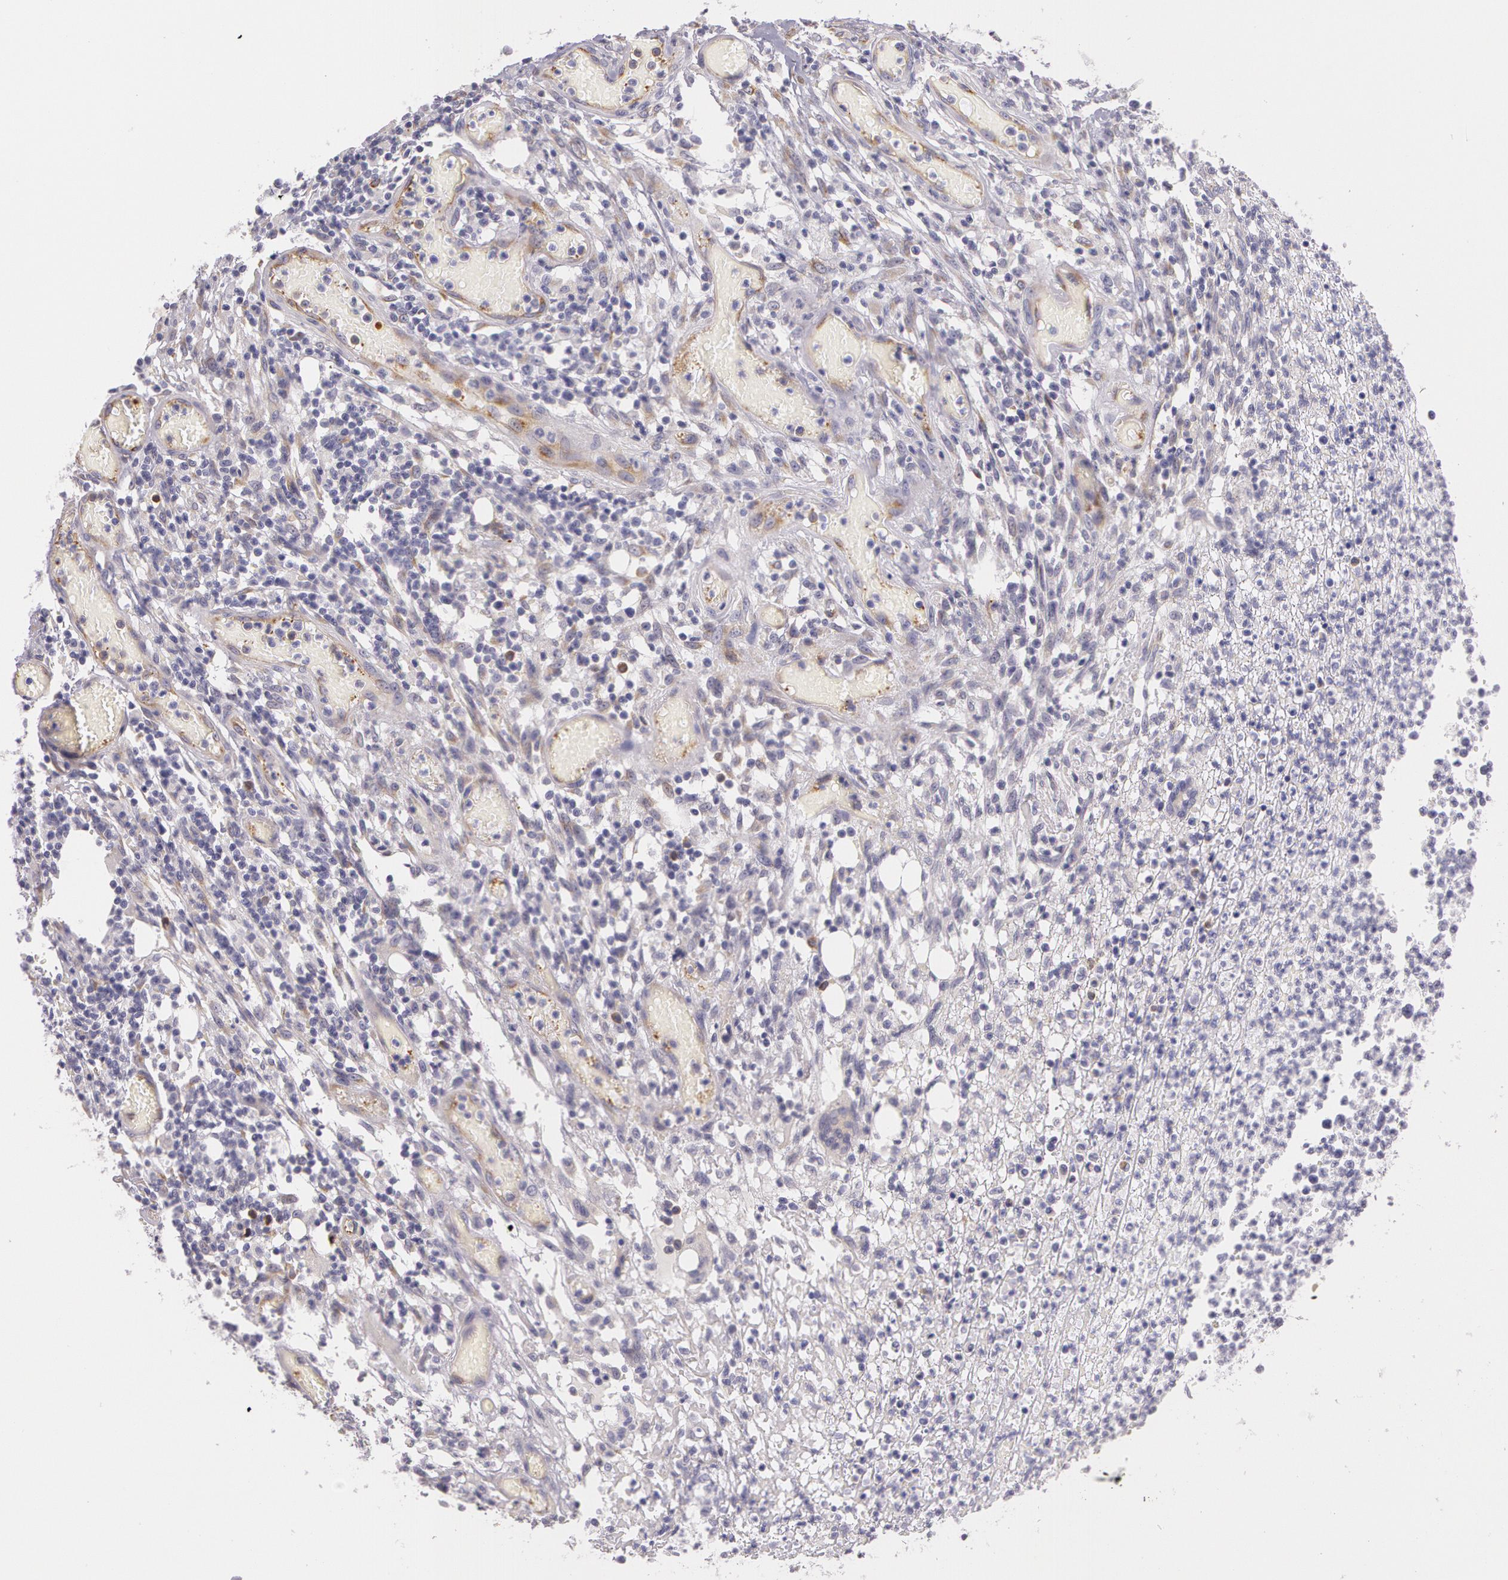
{"staining": {"intensity": "negative", "quantity": "none", "location": "none"}, "tissue": "lymphoma", "cell_type": "Tumor cells", "image_type": "cancer", "snomed": [{"axis": "morphology", "description": "Malignant lymphoma, non-Hodgkin's type, High grade"}, {"axis": "topography", "description": "Colon"}], "caption": "The immunohistochemistry micrograph has no significant staining in tumor cells of high-grade malignant lymphoma, non-Hodgkin's type tissue.", "gene": "APP", "patient": {"sex": "male", "age": 82}}